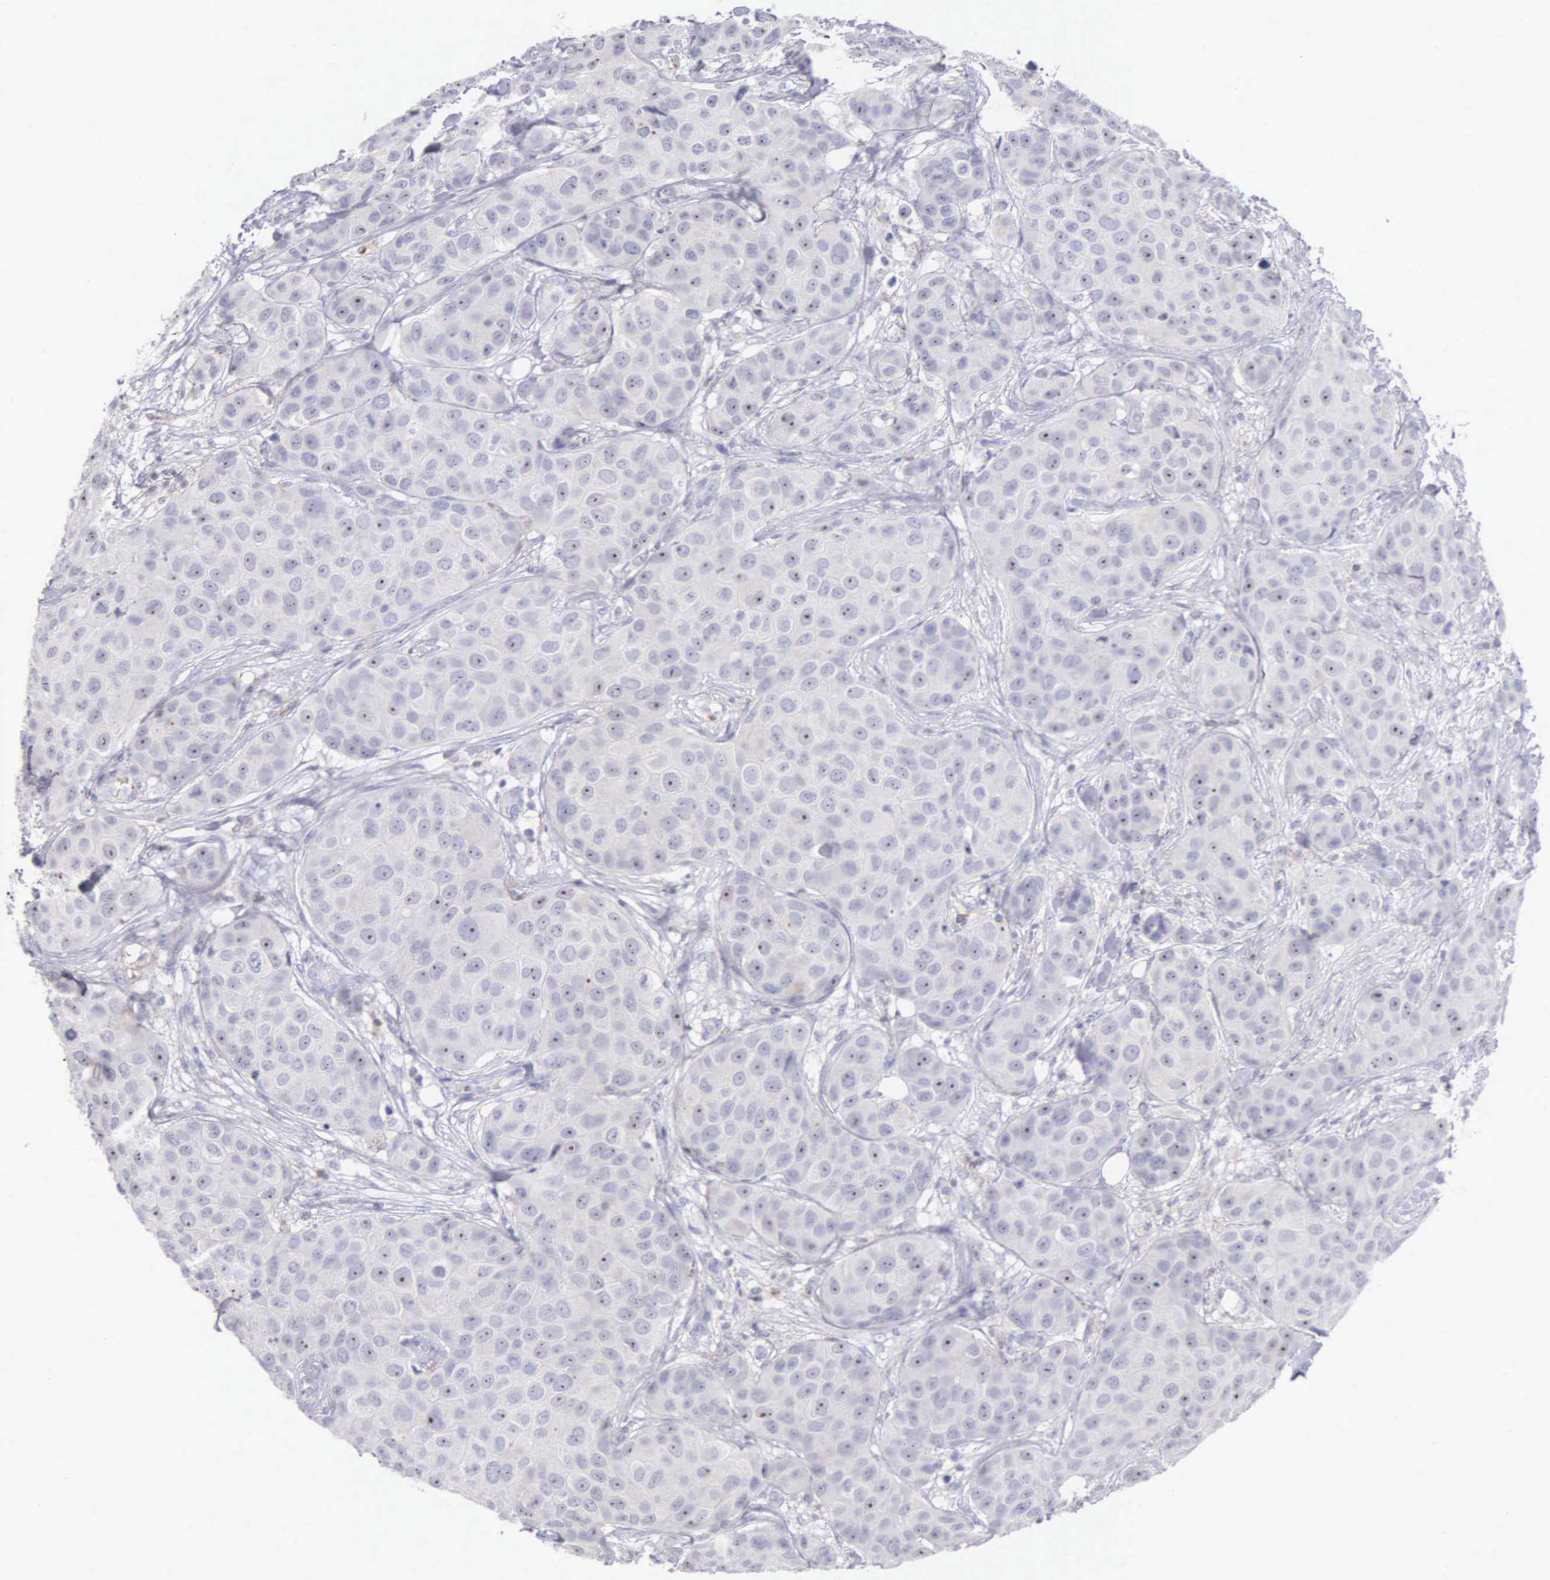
{"staining": {"intensity": "negative", "quantity": "none", "location": "none"}, "tissue": "breast cancer", "cell_type": "Tumor cells", "image_type": "cancer", "snomed": [{"axis": "morphology", "description": "Duct carcinoma"}, {"axis": "topography", "description": "Breast"}], "caption": "An IHC photomicrograph of breast cancer is shown. There is no staining in tumor cells of breast cancer.", "gene": "SRGN", "patient": {"sex": "female", "age": 68}}